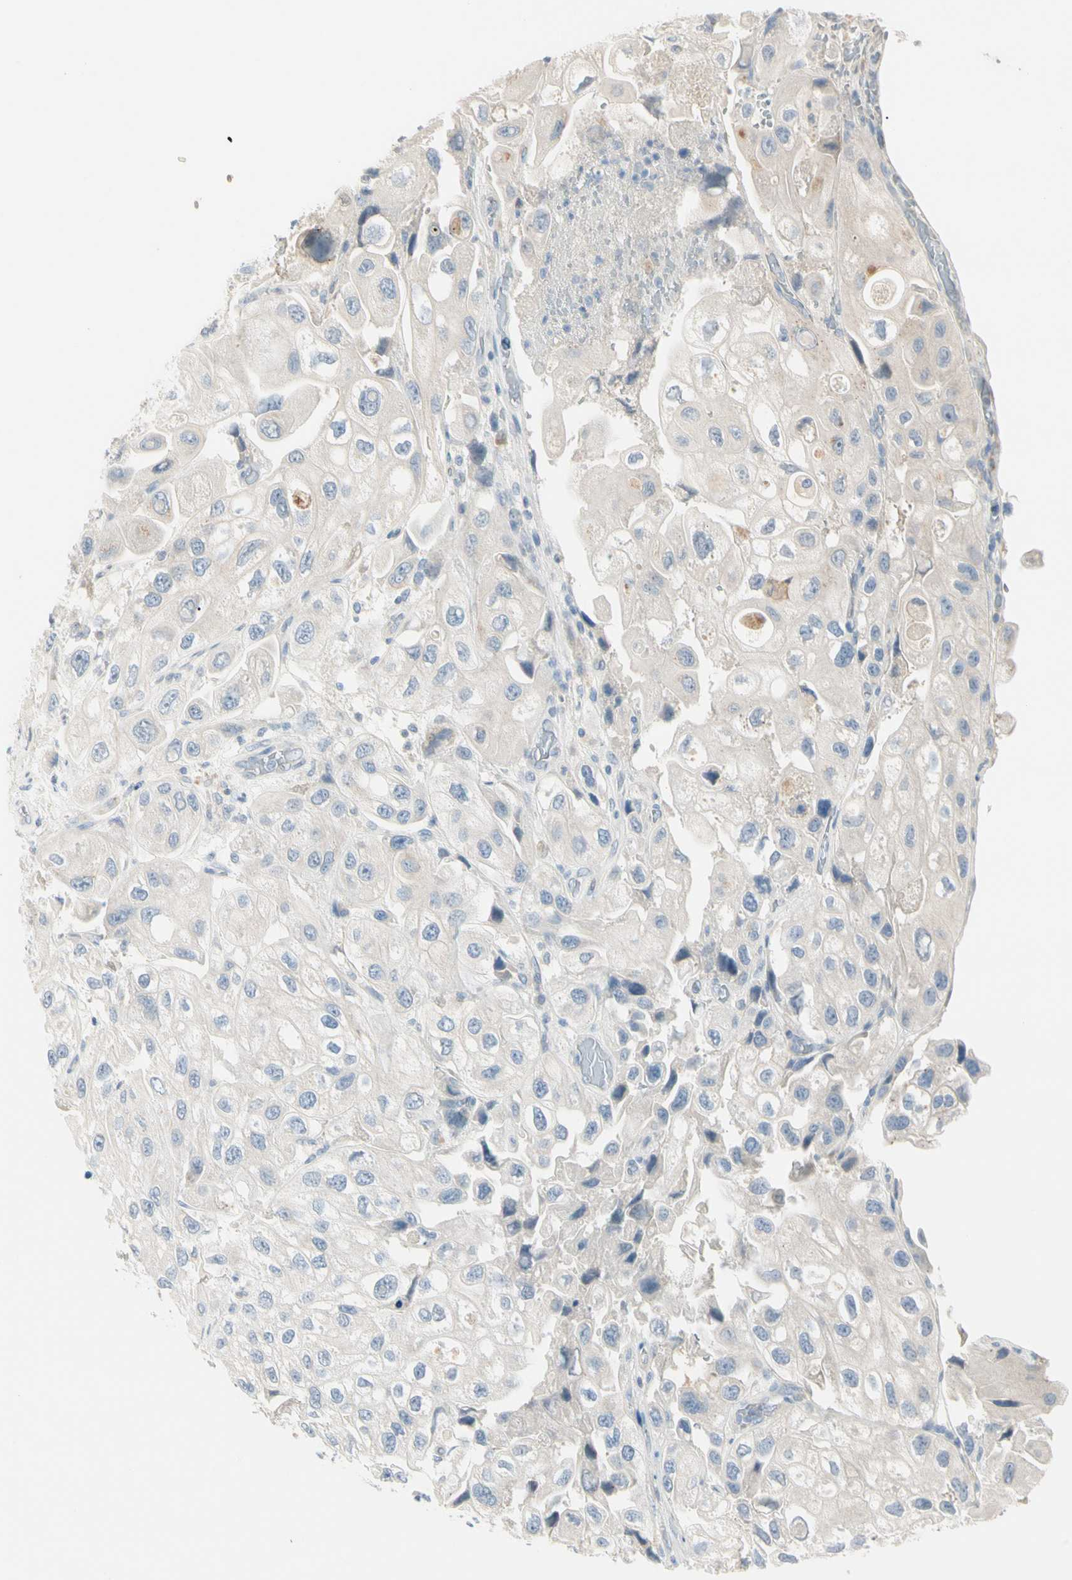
{"staining": {"intensity": "negative", "quantity": "none", "location": "none"}, "tissue": "urothelial cancer", "cell_type": "Tumor cells", "image_type": "cancer", "snomed": [{"axis": "morphology", "description": "Urothelial carcinoma, High grade"}, {"axis": "topography", "description": "Urinary bladder"}], "caption": "Immunohistochemical staining of human high-grade urothelial carcinoma demonstrates no significant expression in tumor cells. (Immunohistochemistry, brightfield microscopy, high magnification).", "gene": "ALDH18A1", "patient": {"sex": "female", "age": 64}}